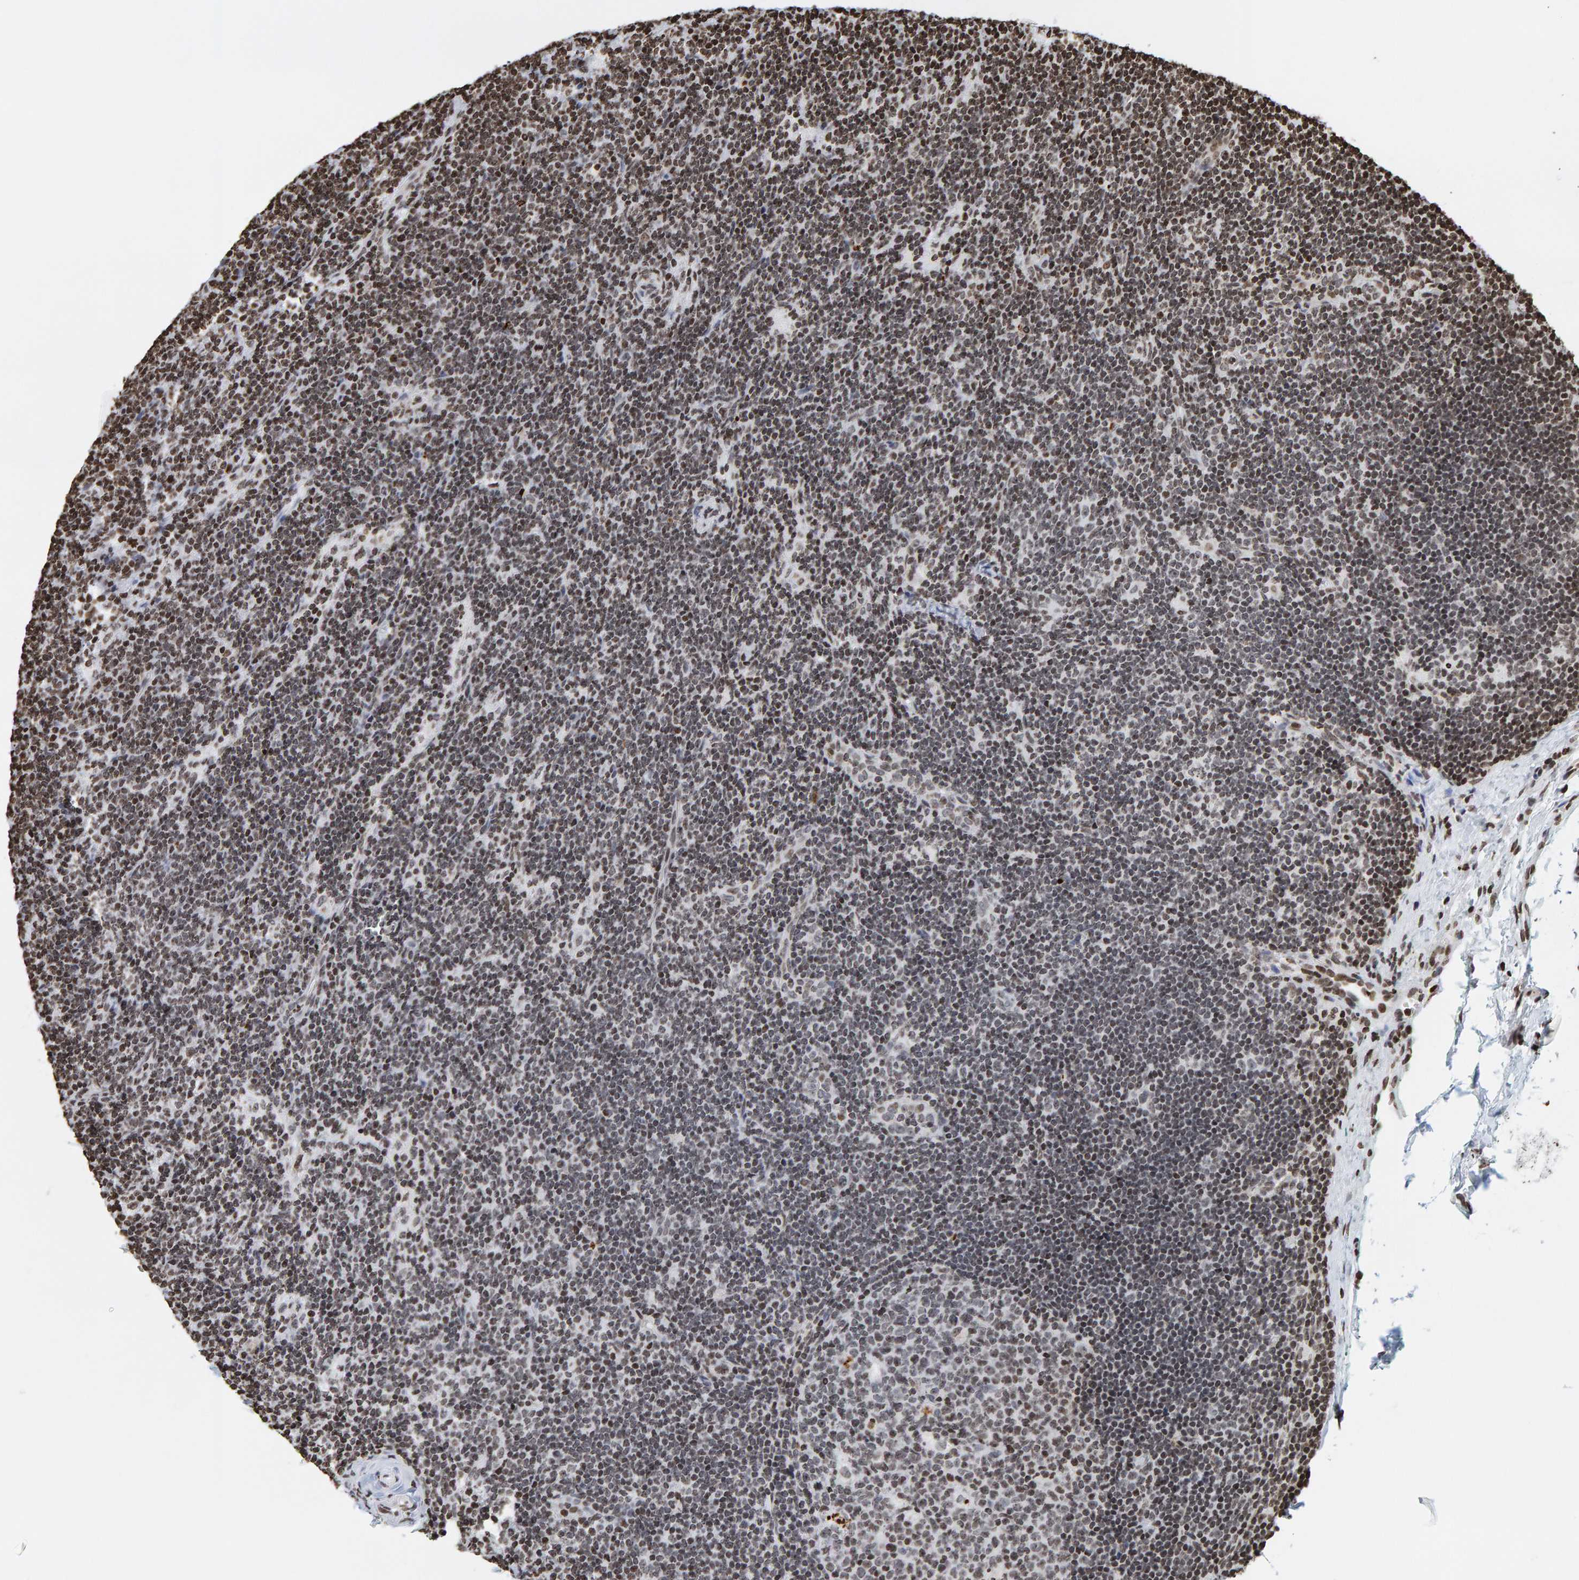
{"staining": {"intensity": "moderate", "quantity": "25%-75%", "location": "nuclear"}, "tissue": "lymph node", "cell_type": "Germinal center cells", "image_type": "normal", "snomed": [{"axis": "morphology", "description": "Normal tissue, NOS"}, {"axis": "topography", "description": "Lymph node"}], "caption": "About 25%-75% of germinal center cells in benign lymph node demonstrate moderate nuclear protein positivity as visualized by brown immunohistochemical staining.", "gene": "BRF2", "patient": {"sex": "female", "age": 22}}